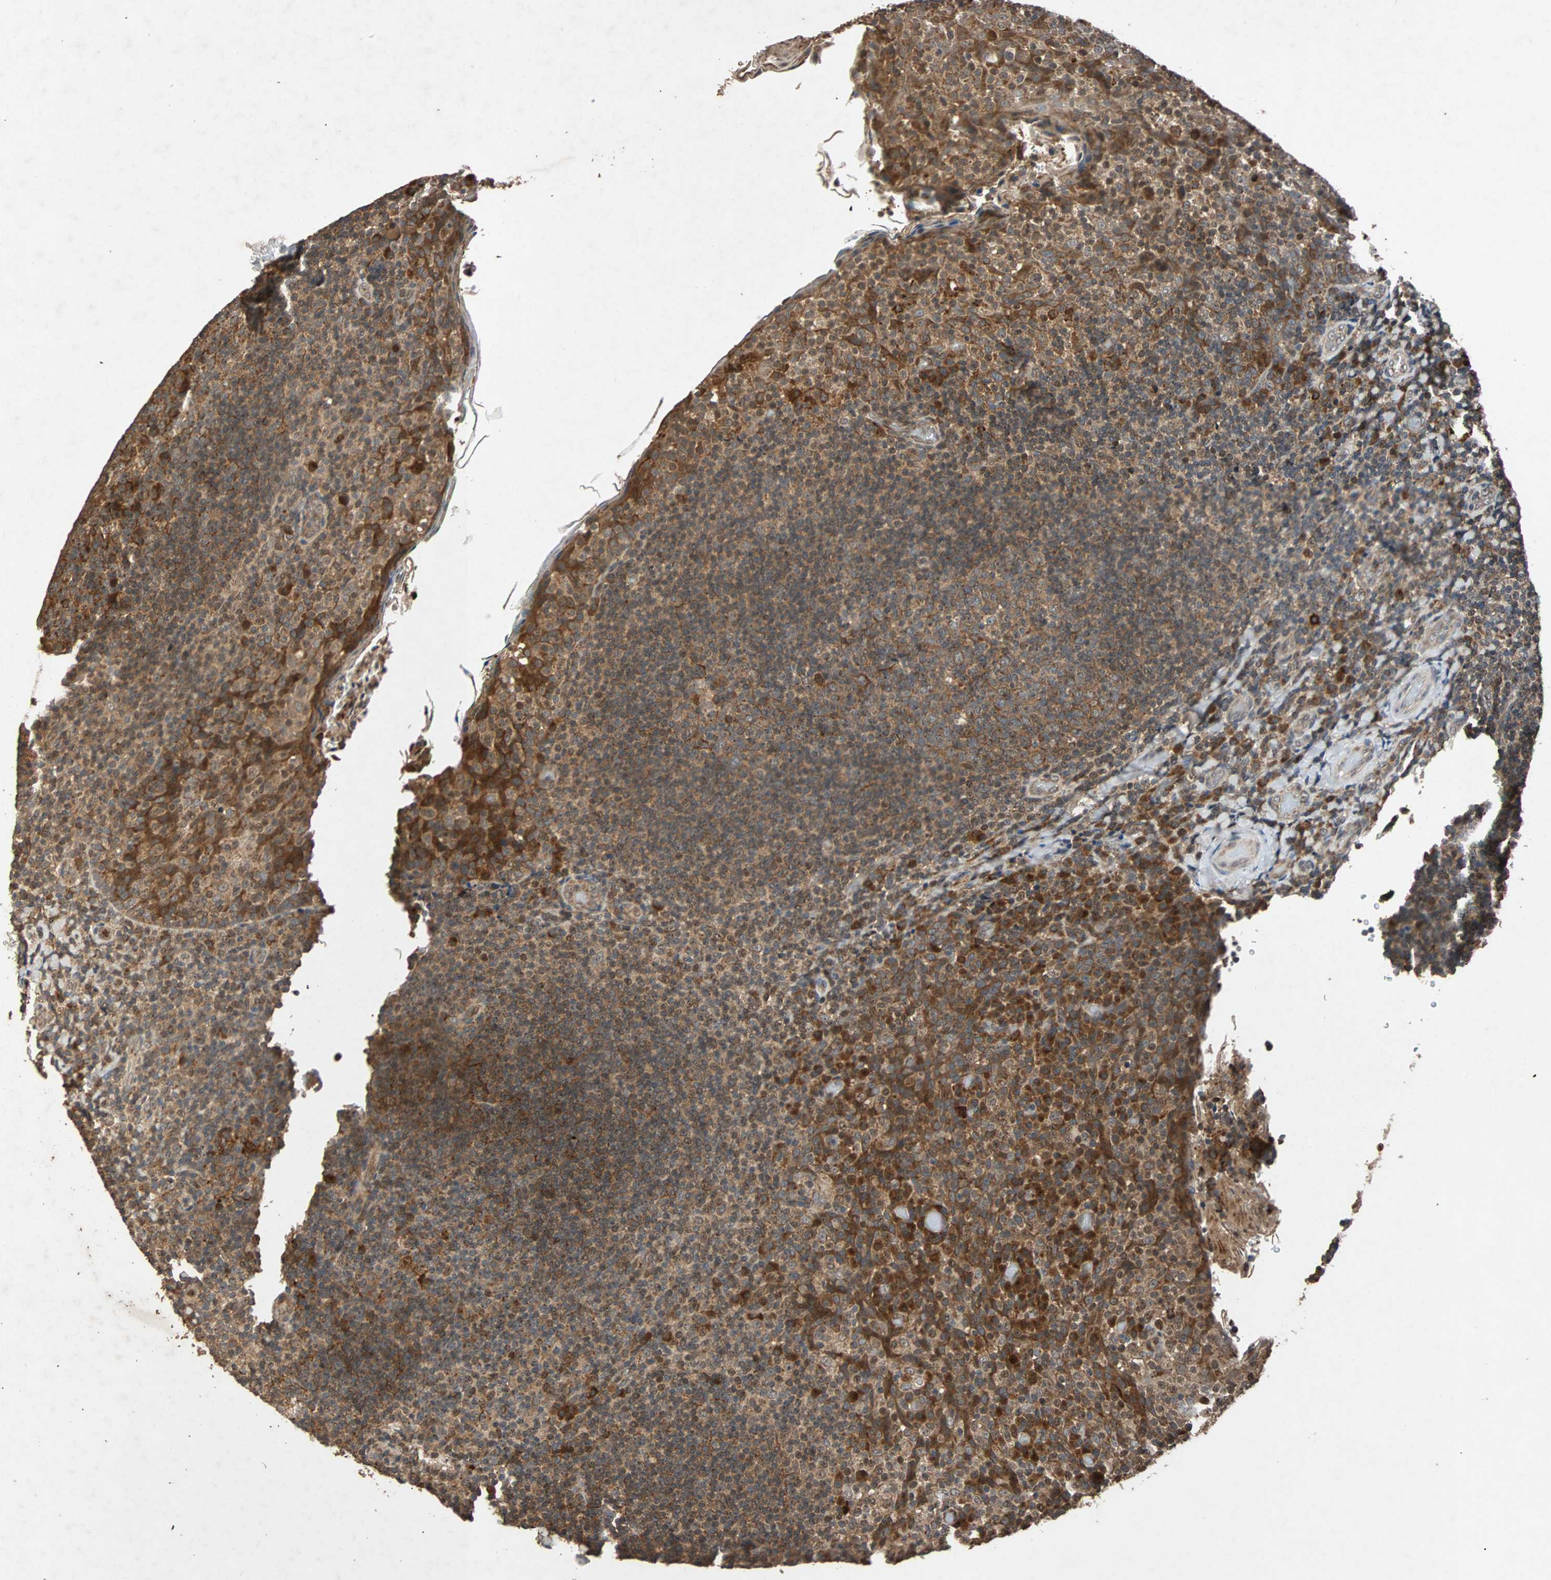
{"staining": {"intensity": "moderate", "quantity": ">75%", "location": "cytoplasmic/membranous"}, "tissue": "tonsil", "cell_type": "Germinal center cells", "image_type": "normal", "snomed": [{"axis": "morphology", "description": "Normal tissue, NOS"}, {"axis": "topography", "description": "Tonsil"}], "caption": "Approximately >75% of germinal center cells in unremarkable tonsil demonstrate moderate cytoplasmic/membranous protein expression as visualized by brown immunohistochemical staining.", "gene": "USP31", "patient": {"sex": "male", "age": 17}}